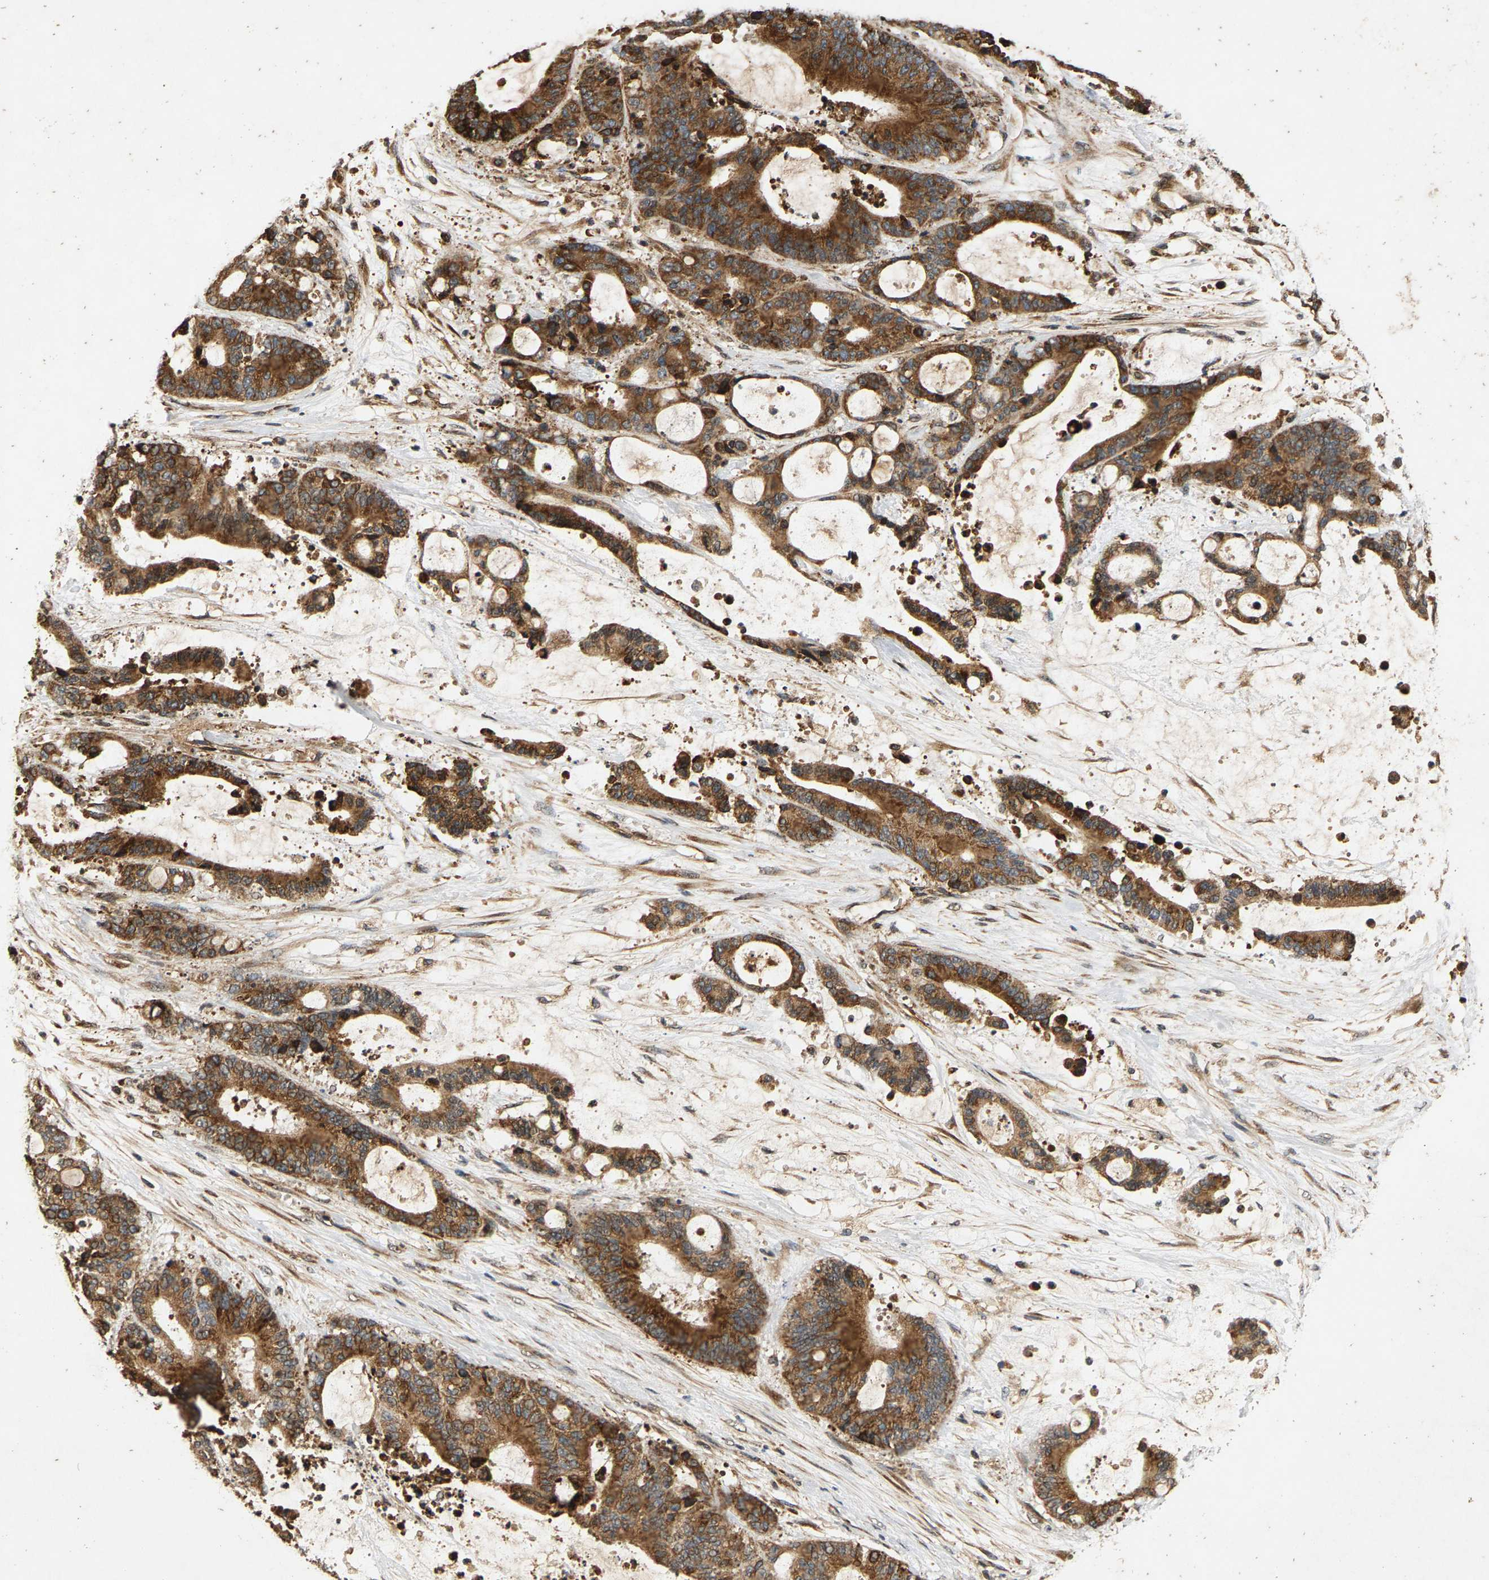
{"staining": {"intensity": "moderate", "quantity": ">75%", "location": "cytoplasmic/membranous"}, "tissue": "liver cancer", "cell_type": "Tumor cells", "image_type": "cancer", "snomed": [{"axis": "morphology", "description": "Normal tissue, NOS"}, {"axis": "morphology", "description": "Cholangiocarcinoma"}, {"axis": "topography", "description": "Liver"}, {"axis": "topography", "description": "Peripheral nerve tissue"}], "caption": "Protein staining exhibits moderate cytoplasmic/membranous staining in about >75% of tumor cells in liver cholangiocarcinoma. The protein is stained brown, and the nuclei are stained in blue (DAB (3,3'-diaminobenzidine) IHC with brightfield microscopy, high magnification).", "gene": "CIDEC", "patient": {"sex": "female", "age": 73}}